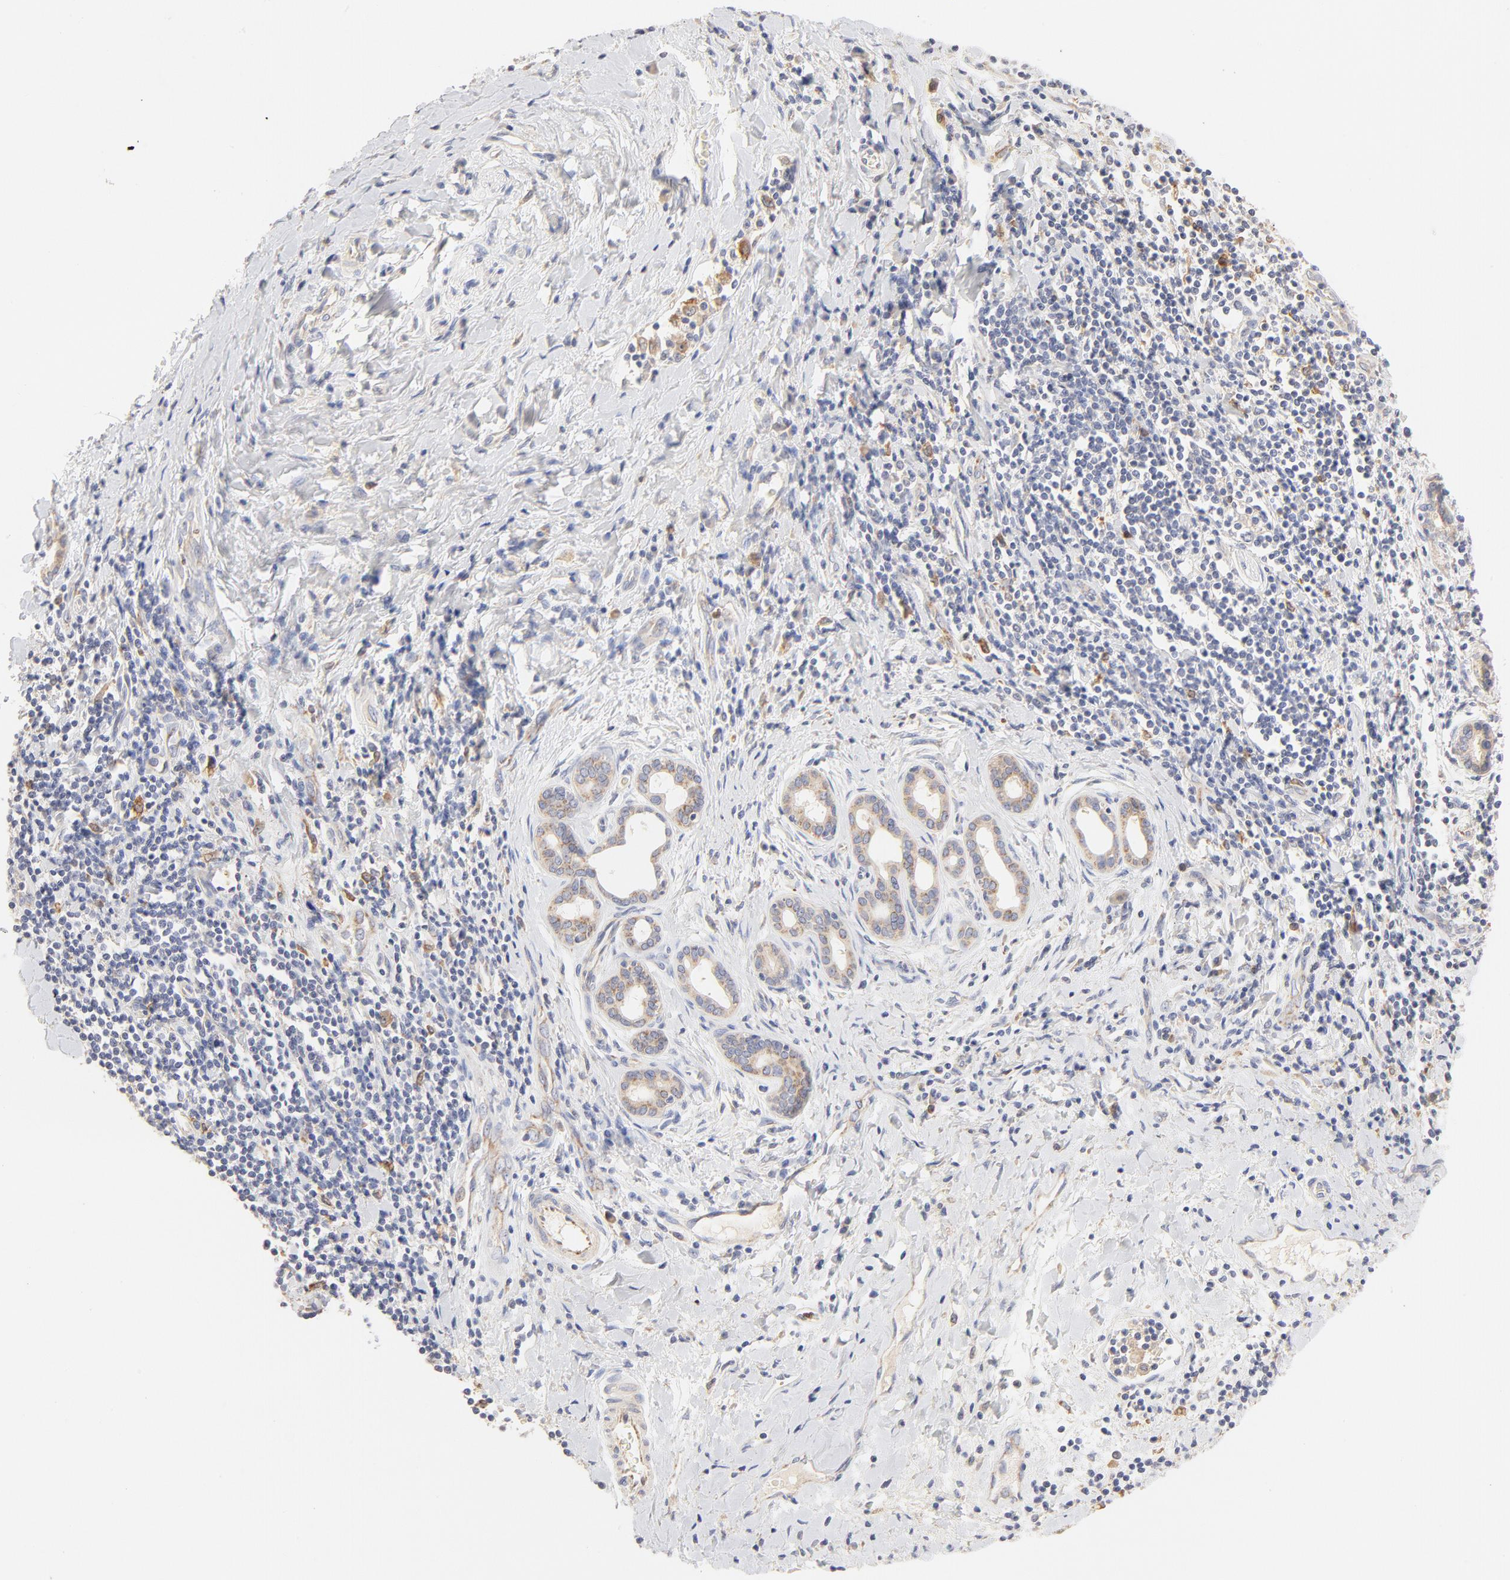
{"staining": {"intensity": "weak", "quantity": ">75%", "location": "cytoplasmic/membranous"}, "tissue": "liver cancer", "cell_type": "Tumor cells", "image_type": "cancer", "snomed": [{"axis": "morphology", "description": "Cholangiocarcinoma"}, {"axis": "topography", "description": "Liver"}], "caption": "Liver cholangiocarcinoma stained for a protein (brown) displays weak cytoplasmic/membranous positive positivity in about >75% of tumor cells.", "gene": "MTERF2", "patient": {"sex": "male", "age": 57}}